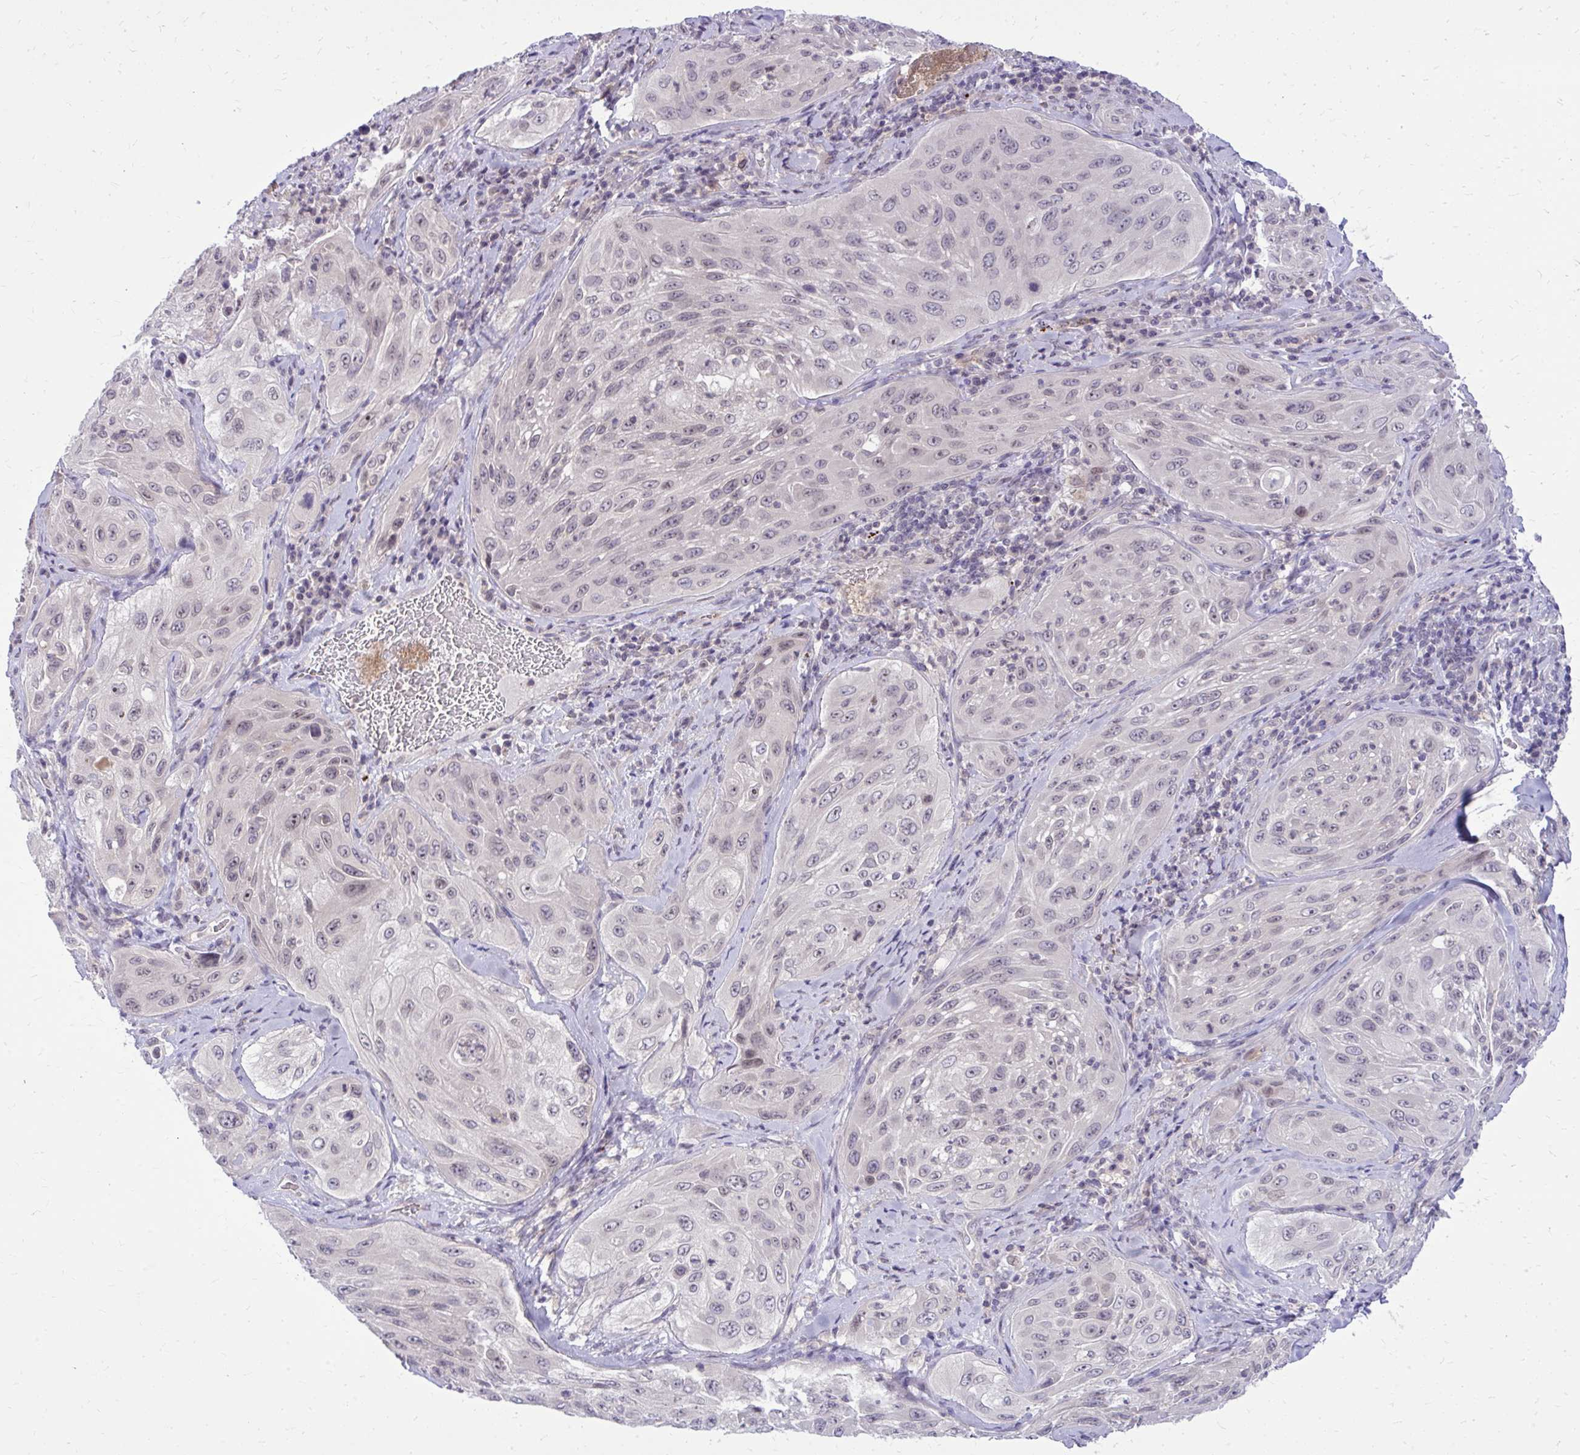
{"staining": {"intensity": "weak", "quantity": "25%-75%", "location": "nuclear"}, "tissue": "cervical cancer", "cell_type": "Tumor cells", "image_type": "cancer", "snomed": [{"axis": "morphology", "description": "Squamous cell carcinoma, NOS"}, {"axis": "topography", "description": "Cervix"}], "caption": "IHC (DAB (3,3'-diaminobenzidine)) staining of human cervical squamous cell carcinoma shows weak nuclear protein staining in about 25%-75% of tumor cells.", "gene": "DPY19L1", "patient": {"sex": "female", "age": 42}}